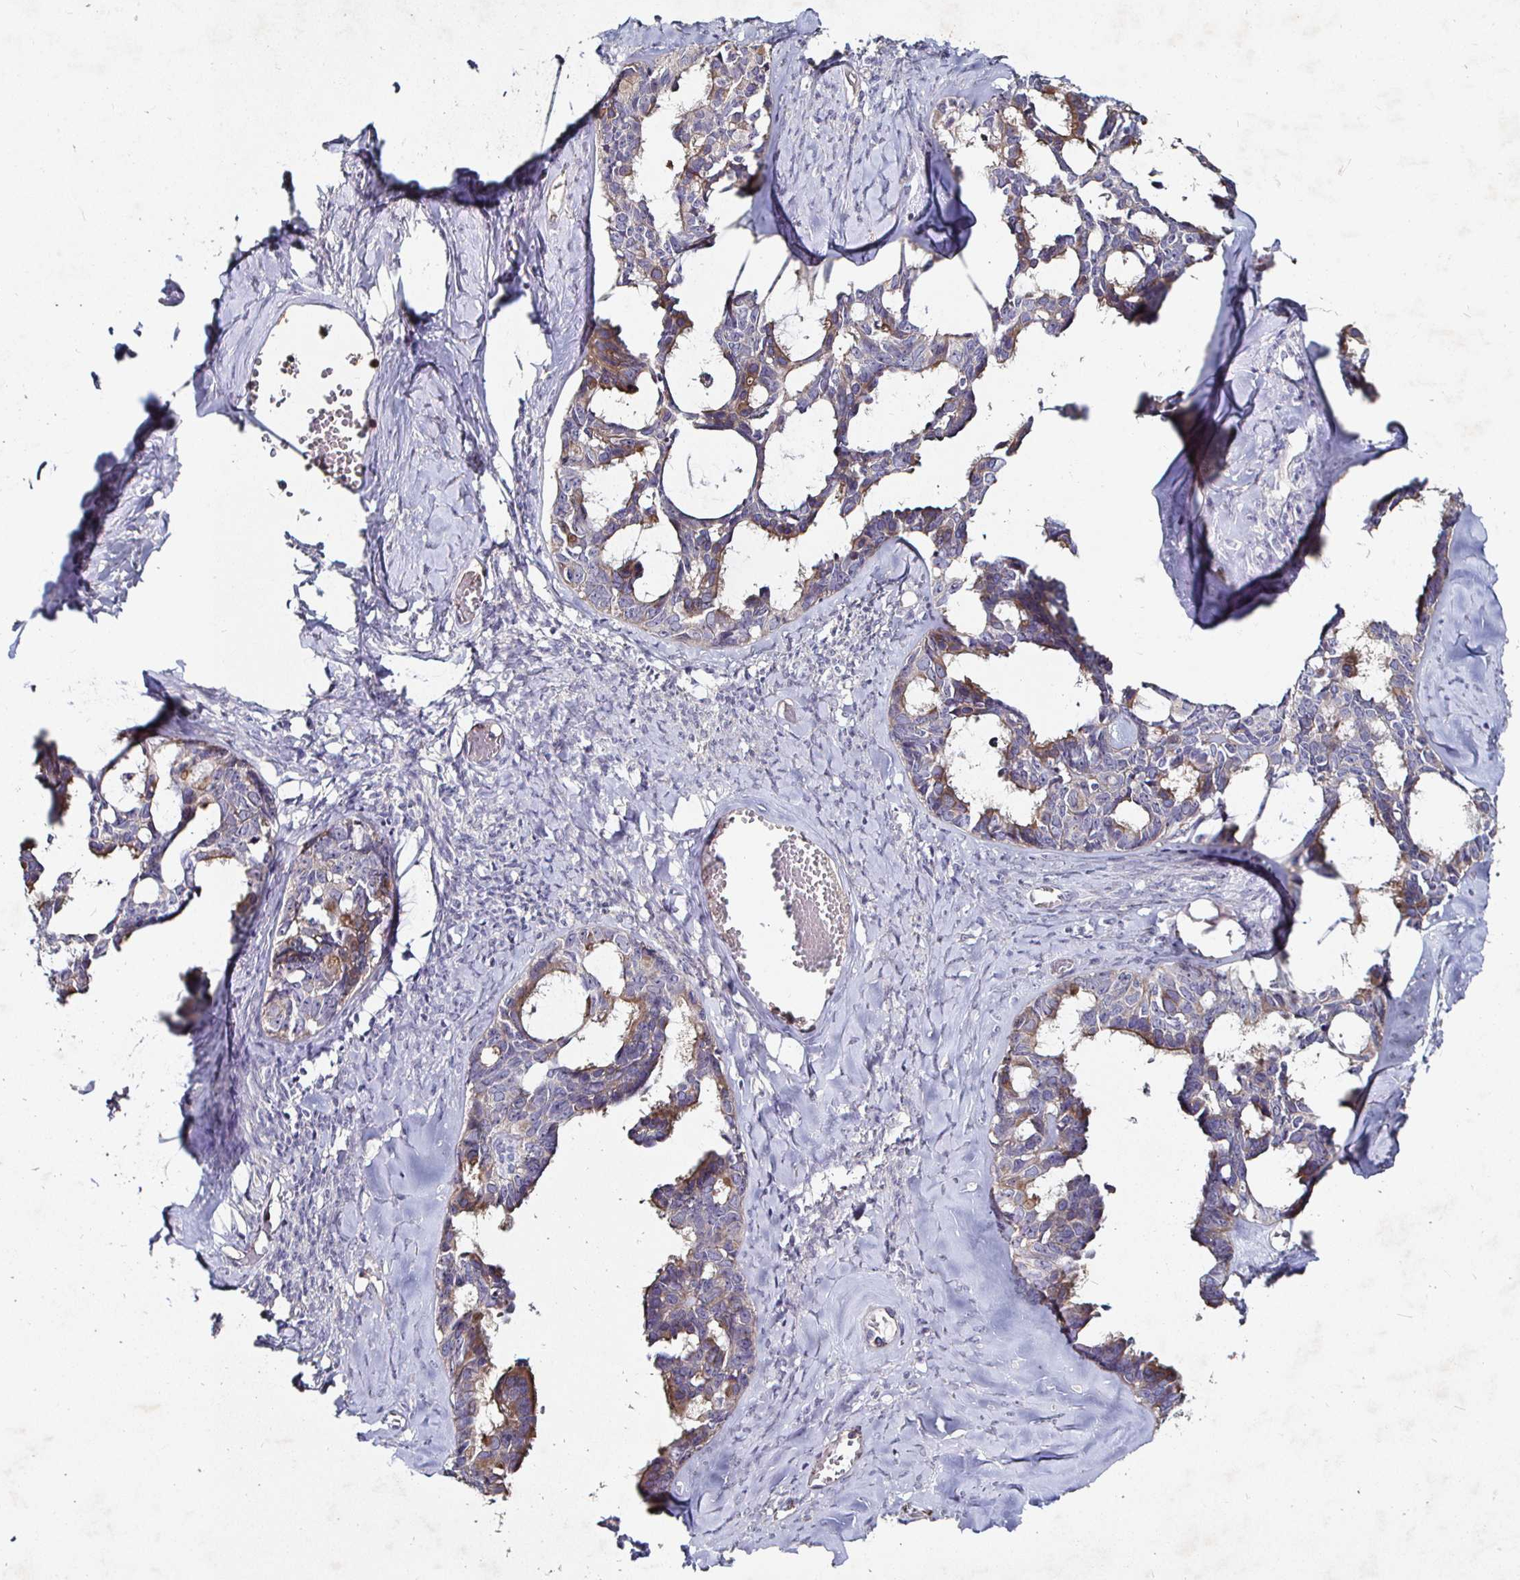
{"staining": {"intensity": "moderate", "quantity": "25%-75%", "location": "cytoplasmic/membranous"}, "tissue": "ovarian cancer", "cell_type": "Tumor cells", "image_type": "cancer", "snomed": [{"axis": "morphology", "description": "Cystadenocarcinoma, serous, NOS"}, {"axis": "topography", "description": "Ovary"}], "caption": "Protein staining shows moderate cytoplasmic/membranous staining in about 25%-75% of tumor cells in serous cystadenocarcinoma (ovarian).", "gene": "NRSN1", "patient": {"sex": "female", "age": 69}}